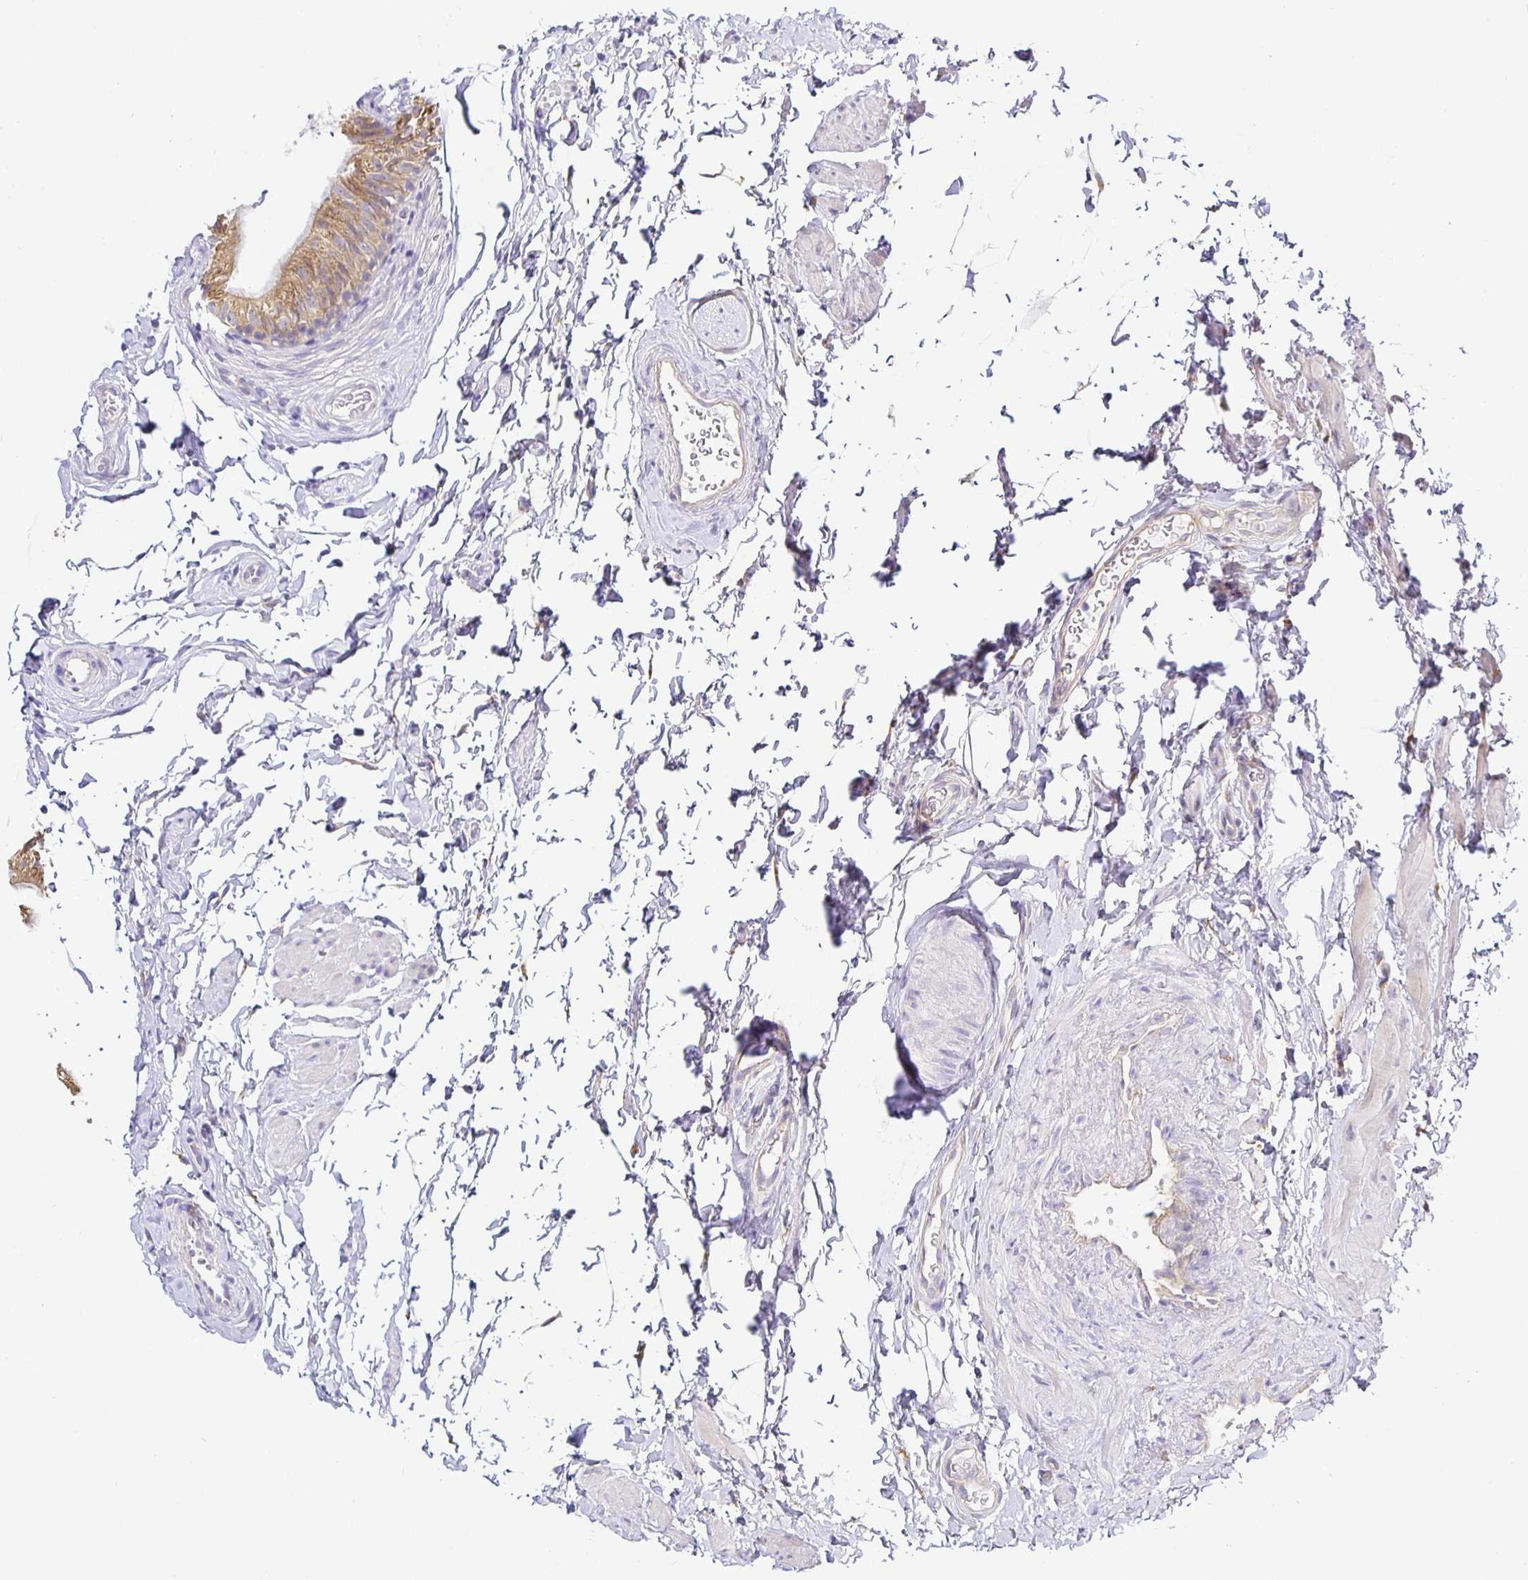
{"staining": {"intensity": "weak", "quantity": ">75%", "location": "cytoplasmic/membranous"}, "tissue": "epididymis", "cell_type": "Glandular cells", "image_type": "normal", "snomed": [{"axis": "morphology", "description": "Normal tissue, NOS"}, {"axis": "topography", "description": "Epididymis, spermatic cord, NOS"}, {"axis": "topography", "description": "Epididymis"}, {"axis": "topography", "description": "Peripheral nerve tissue"}], "caption": "A micrograph of epididymis stained for a protein exhibits weak cytoplasmic/membranous brown staining in glandular cells. The protein of interest is shown in brown color, while the nuclei are stained blue.", "gene": "OPALIN", "patient": {"sex": "male", "age": 29}}